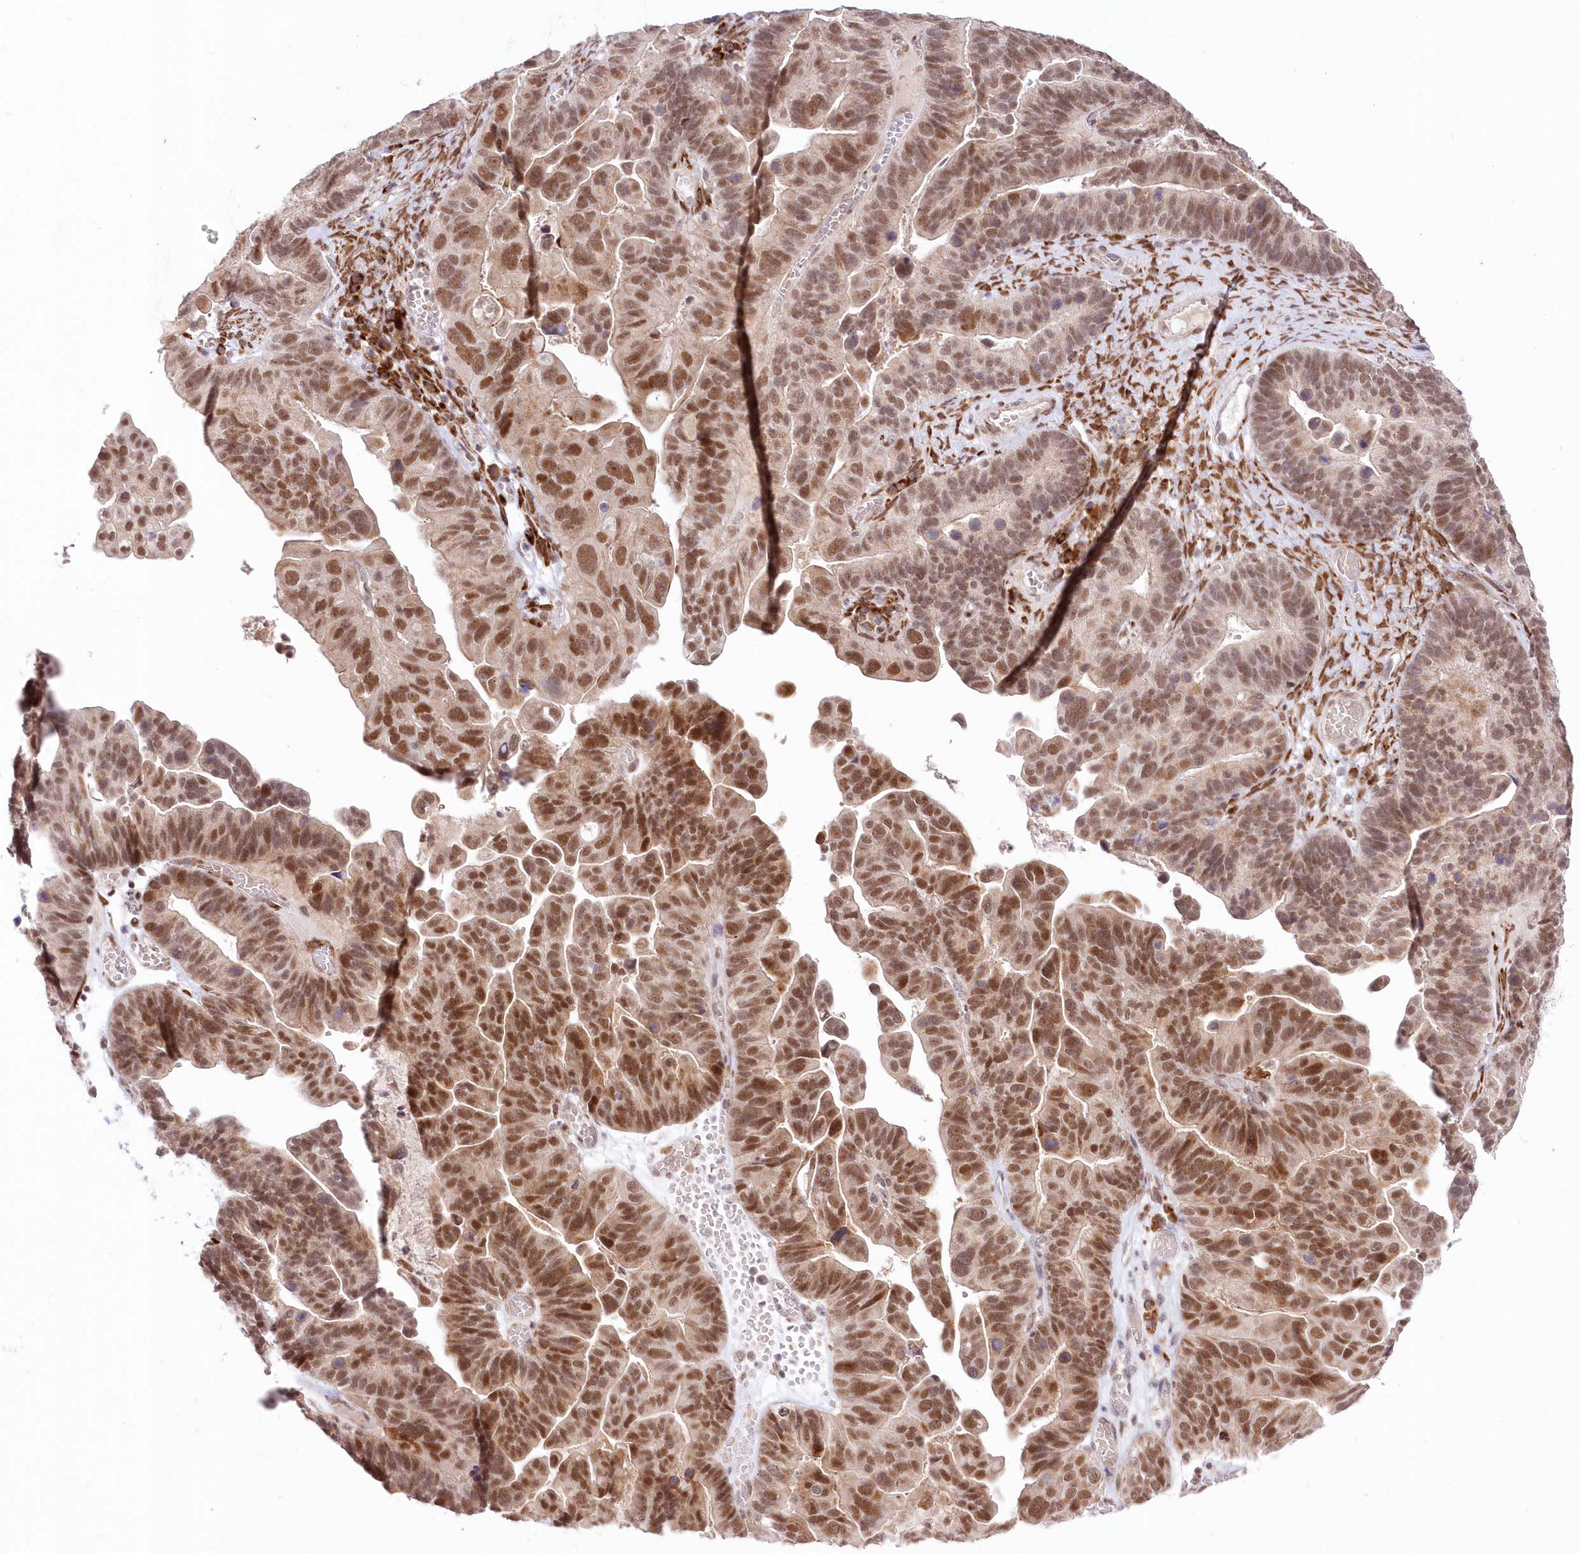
{"staining": {"intensity": "moderate", "quantity": ">75%", "location": "nuclear"}, "tissue": "ovarian cancer", "cell_type": "Tumor cells", "image_type": "cancer", "snomed": [{"axis": "morphology", "description": "Cystadenocarcinoma, serous, NOS"}, {"axis": "topography", "description": "Ovary"}], "caption": "IHC photomicrograph of neoplastic tissue: human ovarian cancer (serous cystadenocarcinoma) stained using IHC demonstrates medium levels of moderate protein expression localized specifically in the nuclear of tumor cells, appearing as a nuclear brown color.", "gene": "LDB1", "patient": {"sex": "female", "age": 56}}